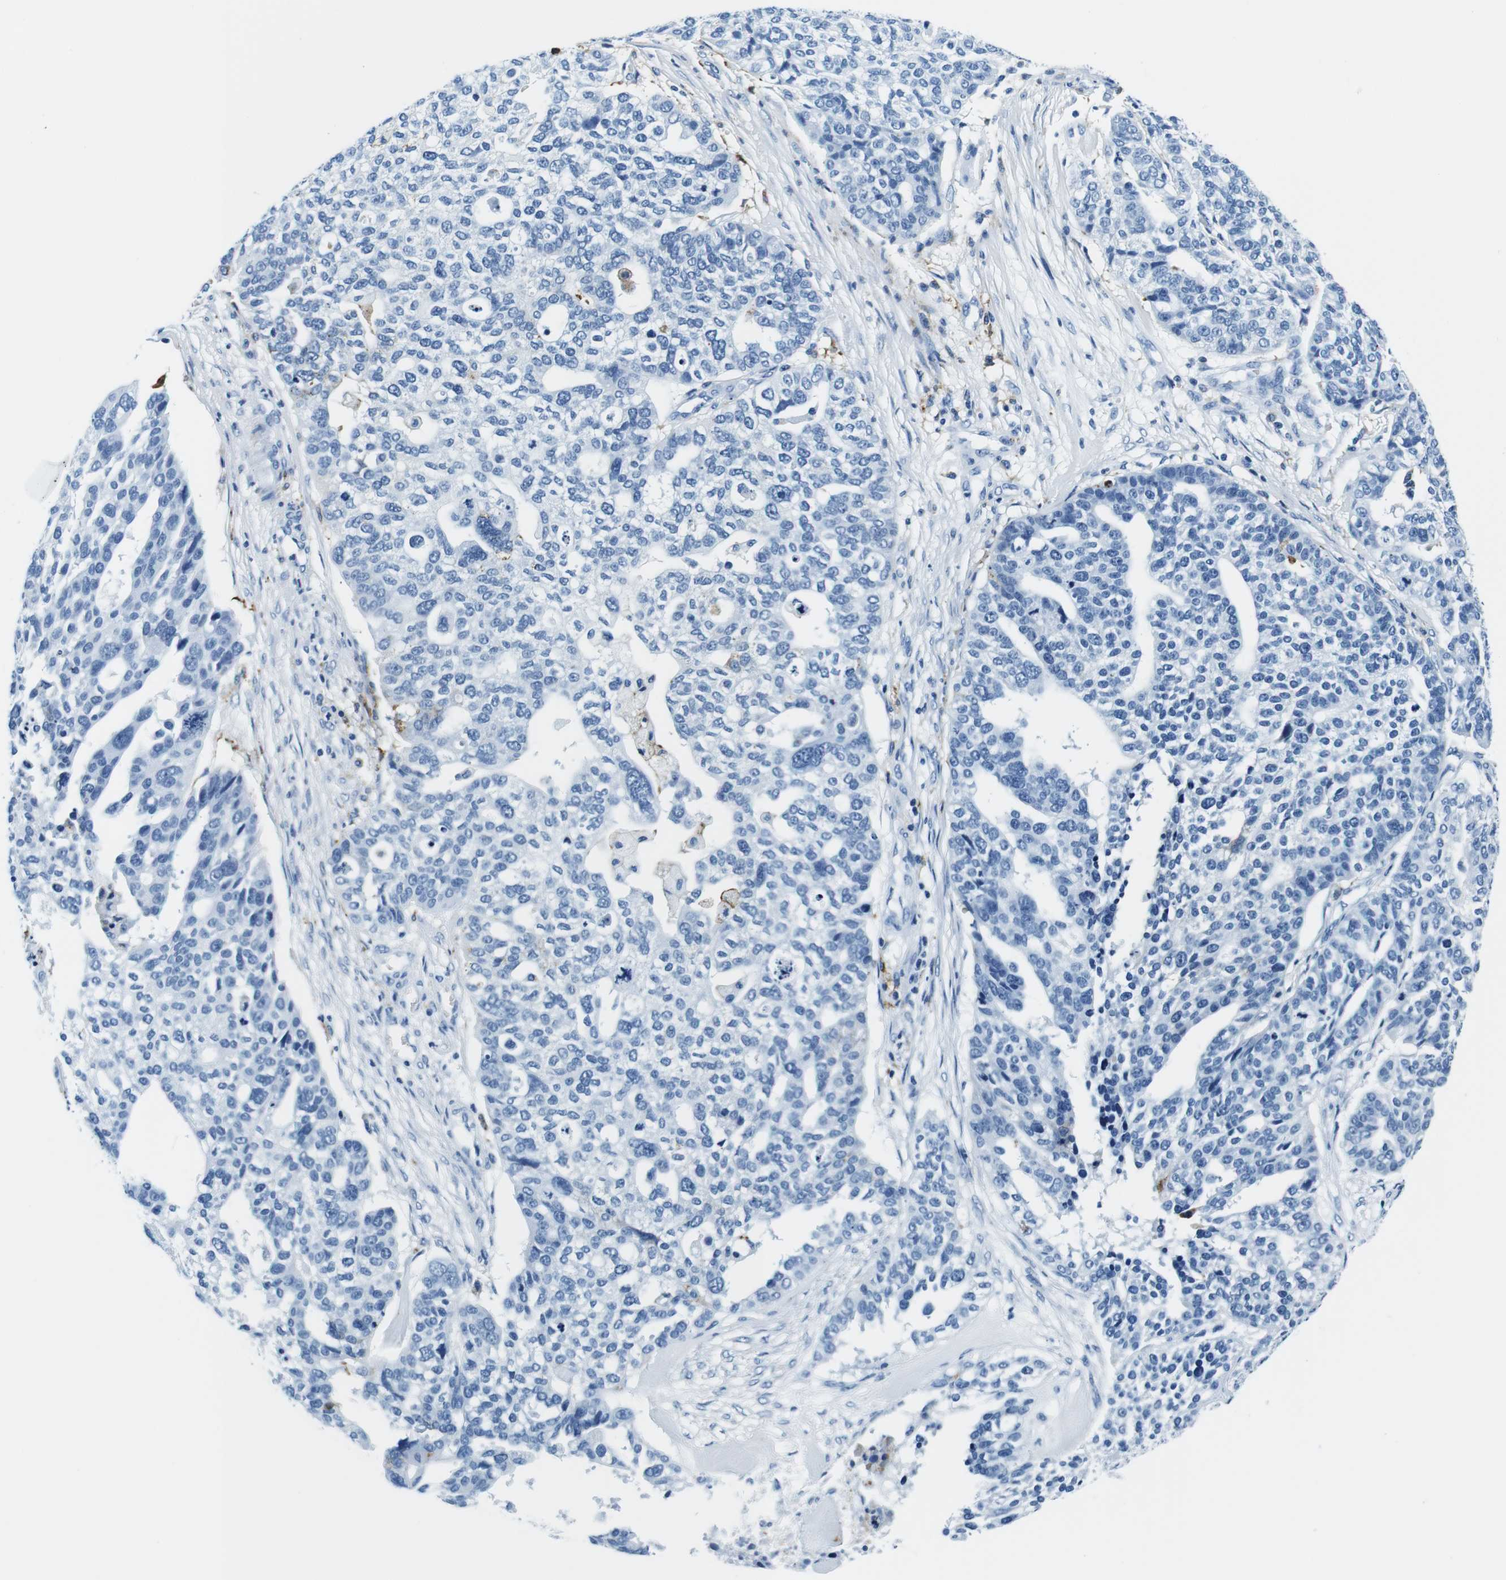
{"staining": {"intensity": "negative", "quantity": "none", "location": "none"}, "tissue": "ovarian cancer", "cell_type": "Tumor cells", "image_type": "cancer", "snomed": [{"axis": "morphology", "description": "Cystadenocarcinoma, serous, NOS"}, {"axis": "topography", "description": "Ovary"}], "caption": "IHC micrograph of neoplastic tissue: human ovarian cancer stained with DAB reveals no significant protein staining in tumor cells.", "gene": "HLA-DRB1", "patient": {"sex": "female", "age": 59}}